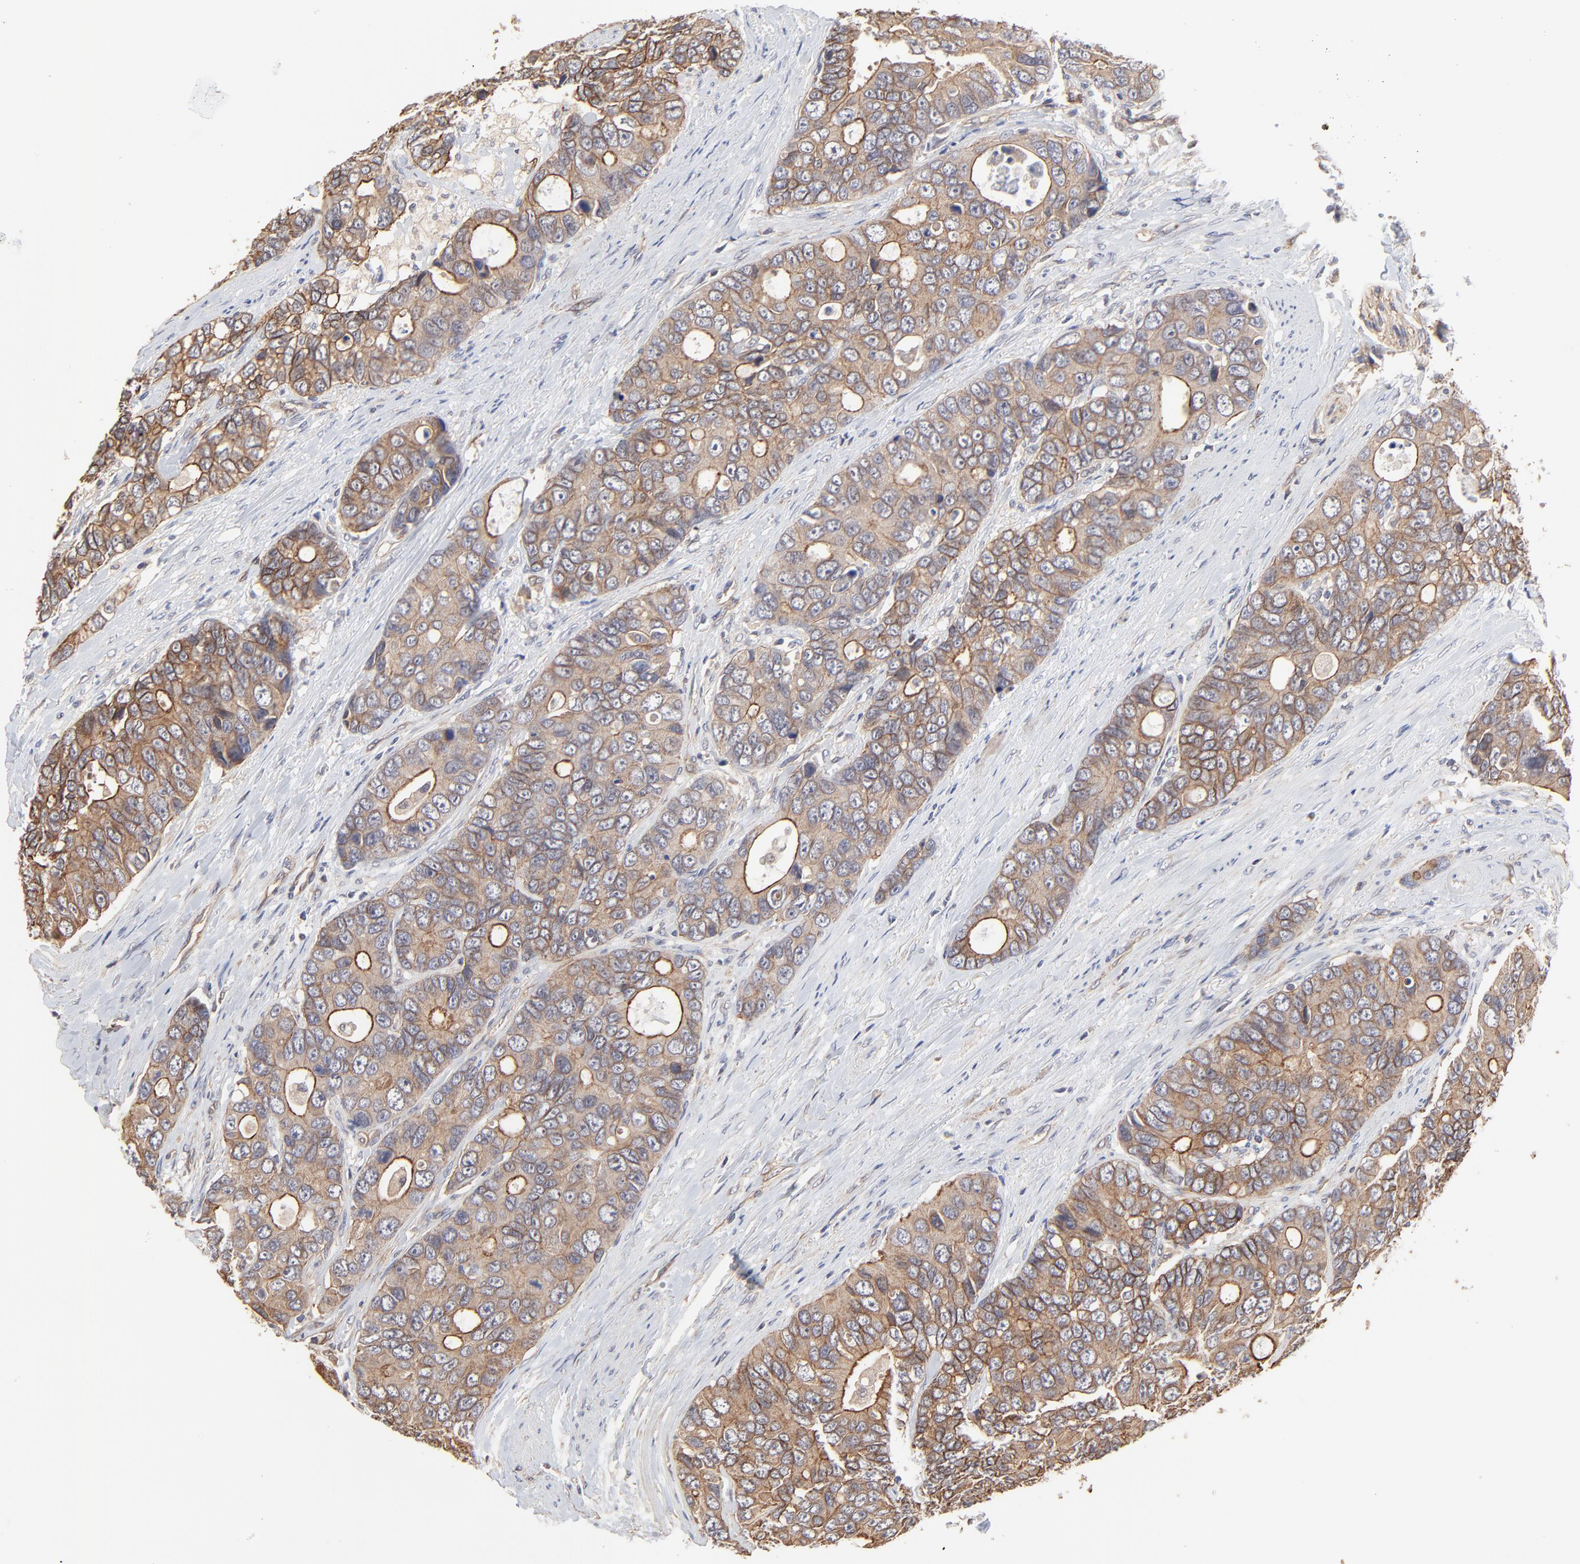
{"staining": {"intensity": "moderate", "quantity": ">75%", "location": "cytoplasmic/membranous"}, "tissue": "colorectal cancer", "cell_type": "Tumor cells", "image_type": "cancer", "snomed": [{"axis": "morphology", "description": "Adenocarcinoma, NOS"}, {"axis": "topography", "description": "Rectum"}], "caption": "Moderate cytoplasmic/membranous protein positivity is seen in about >75% of tumor cells in colorectal adenocarcinoma.", "gene": "ARMT1", "patient": {"sex": "female", "age": 67}}